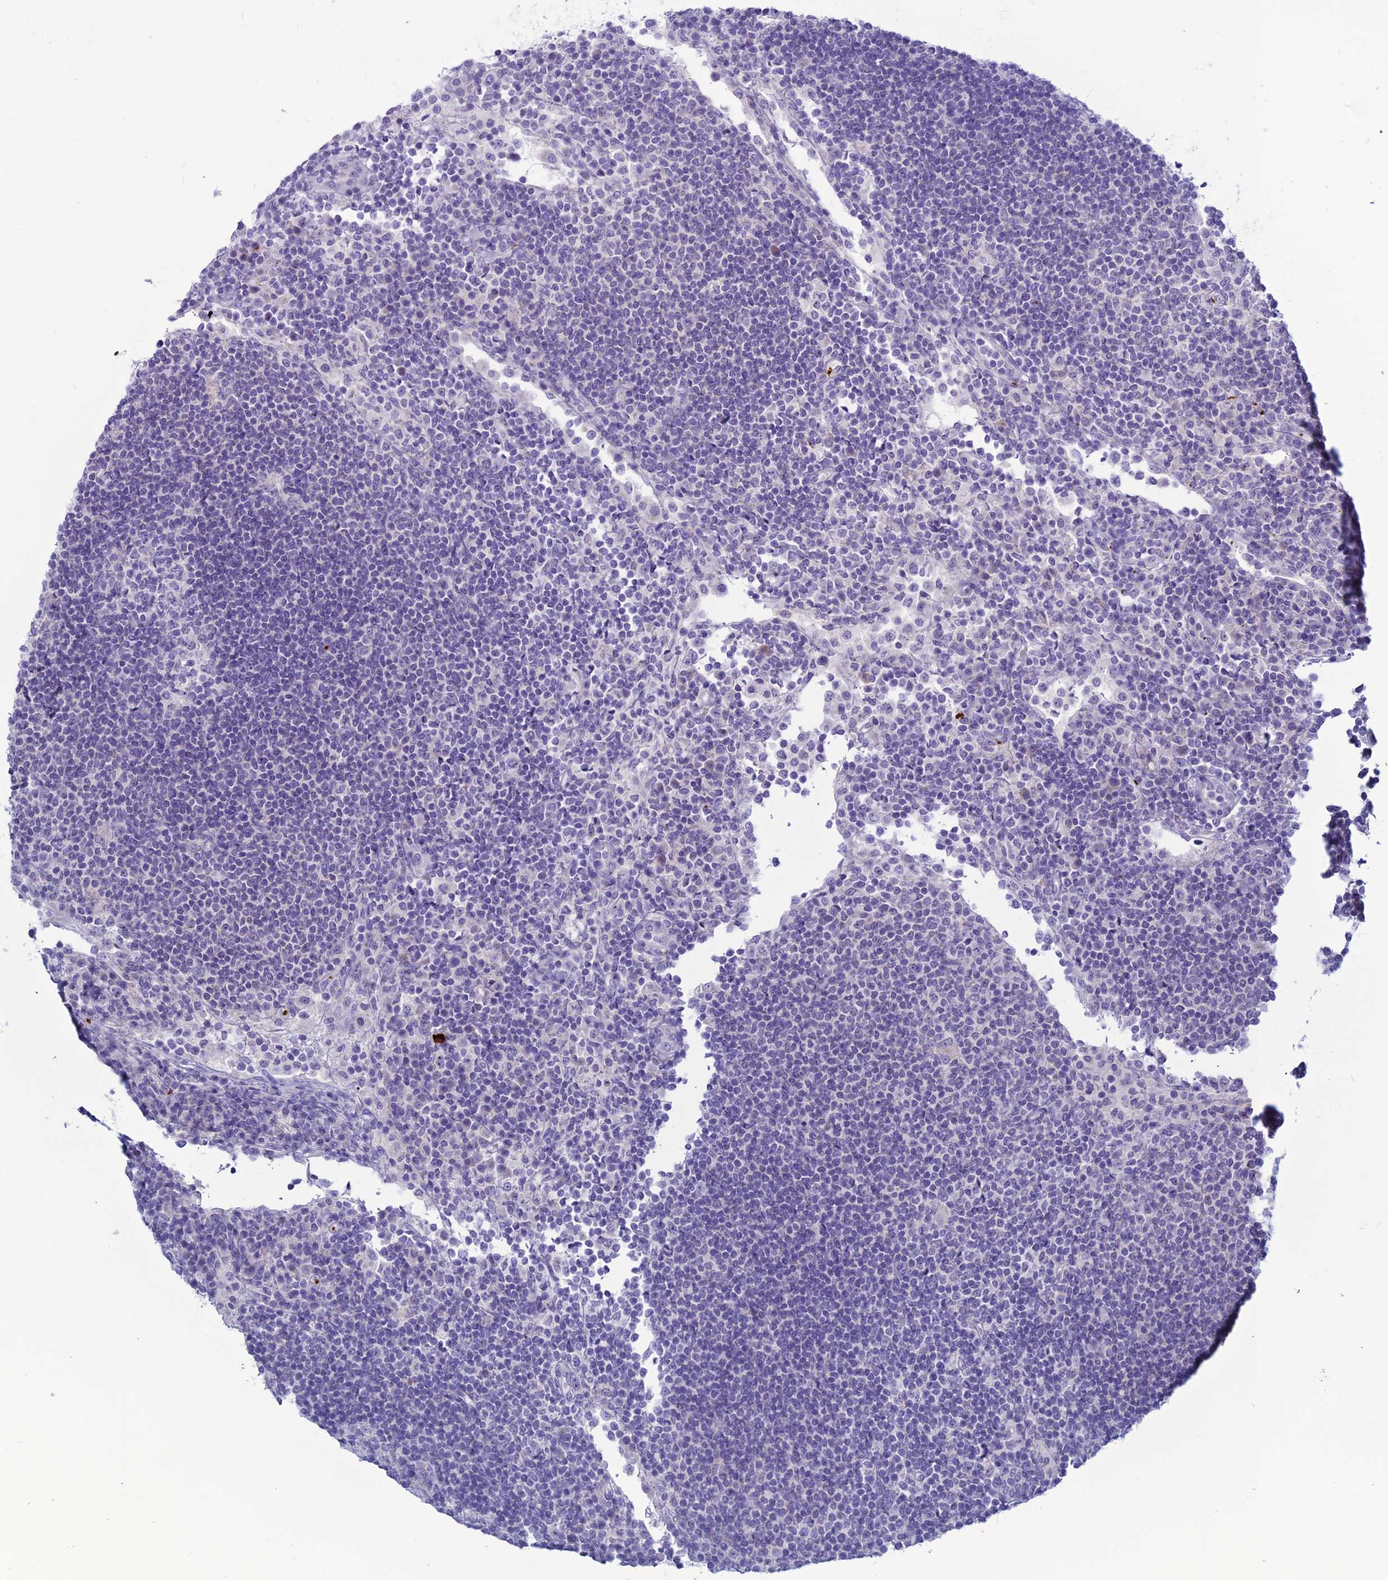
{"staining": {"intensity": "negative", "quantity": "none", "location": "none"}, "tissue": "lymph node", "cell_type": "Germinal center cells", "image_type": "normal", "snomed": [{"axis": "morphology", "description": "Normal tissue, NOS"}, {"axis": "topography", "description": "Lymph node"}], "caption": "An IHC histopathology image of benign lymph node is shown. There is no staining in germinal center cells of lymph node.", "gene": "C21orf140", "patient": {"sex": "female", "age": 53}}